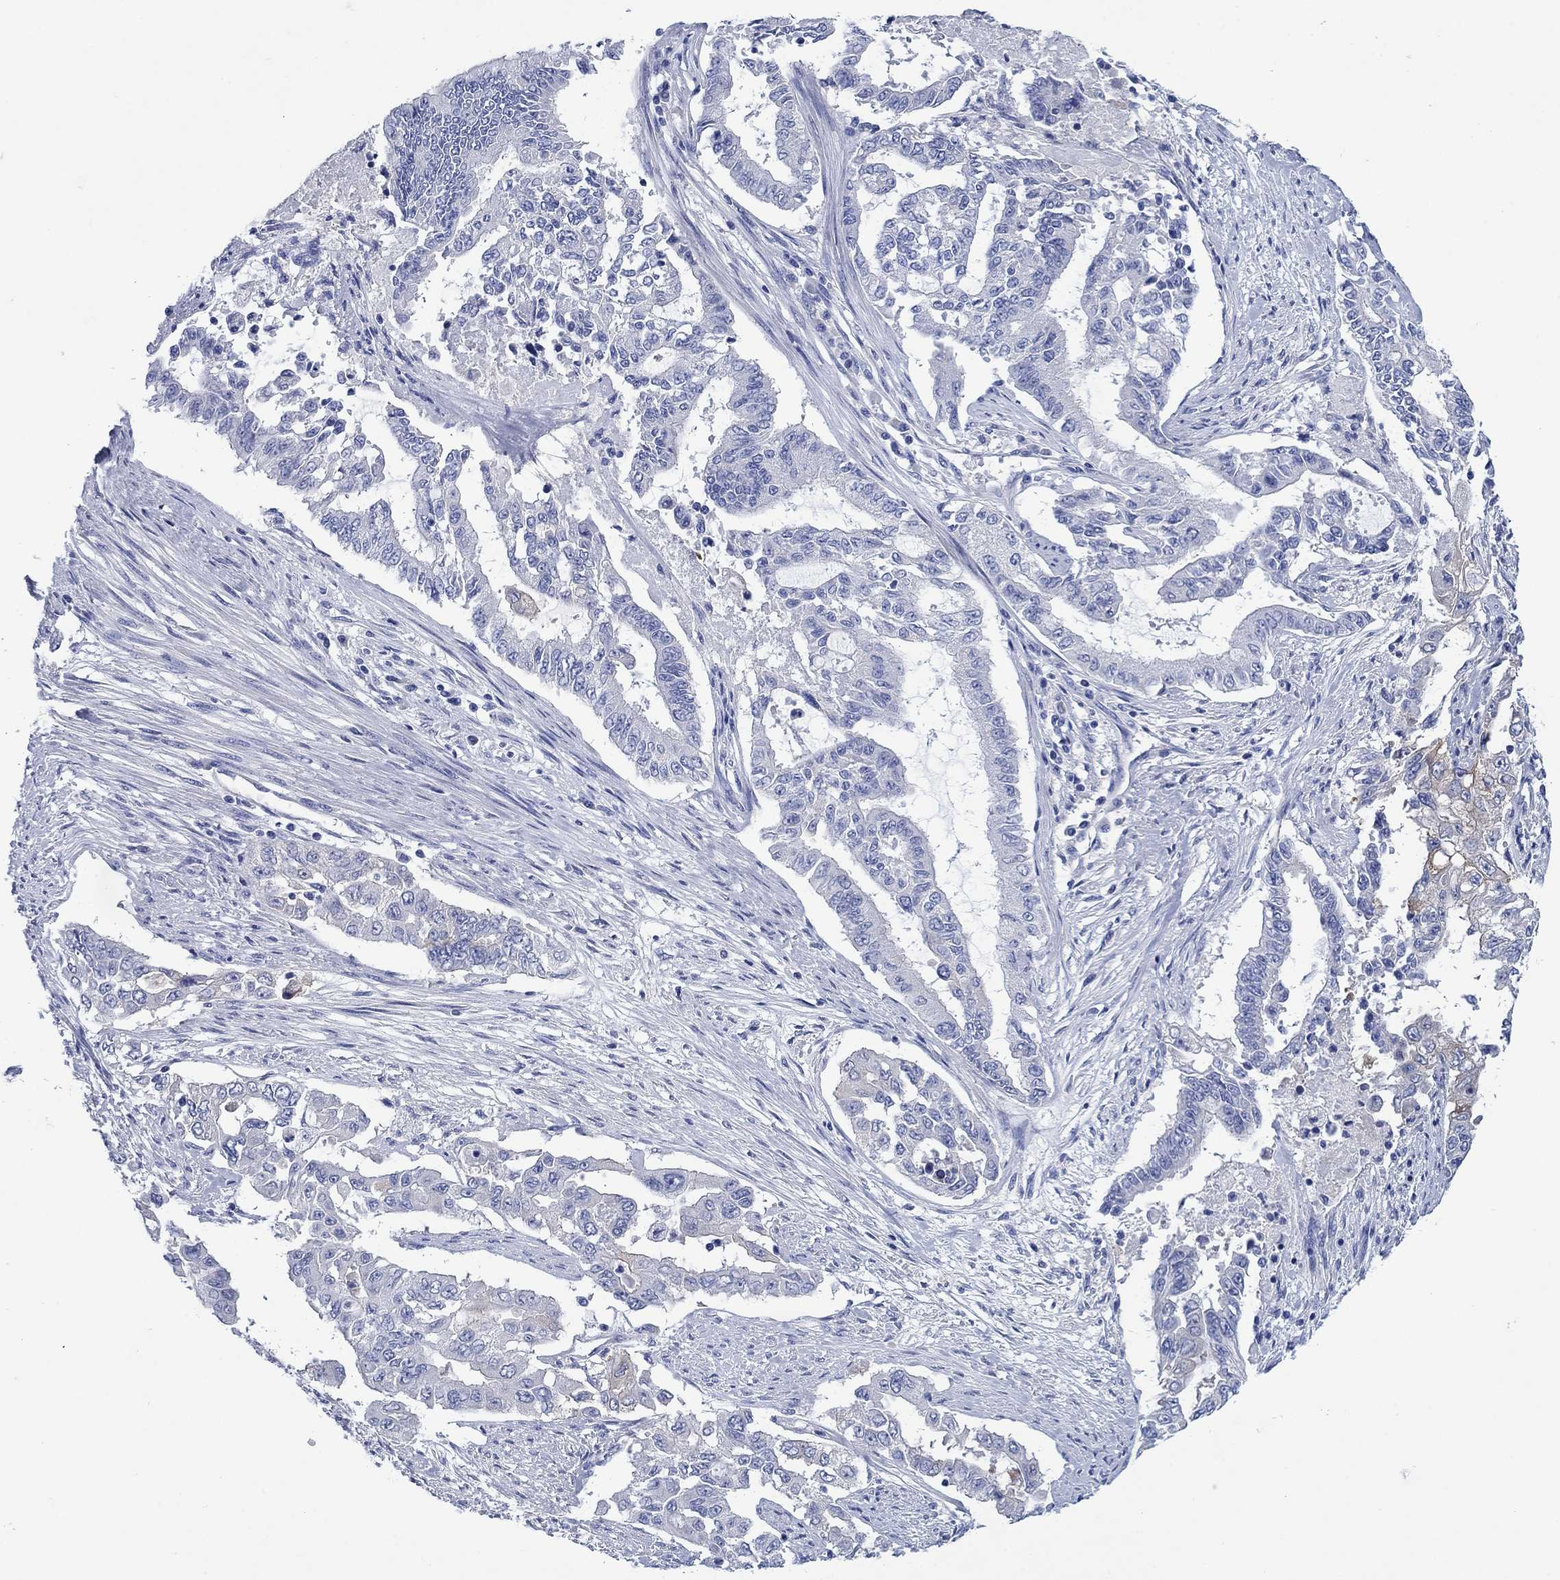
{"staining": {"intensity": "negative", "quantity": "none", "location": "none"}, "tissue": "endometrial cancer", "cell_type": "Tumor cells", "image_type": "cancer", "snomed": [{"axis": "morphology", "description": "Adenocarcinoma, NOS"}, {"axis": "topography", "description": "Uterus"}], "caption": "Tumor cells are negative for protein expression in human endometrial cancer.", "gene": "TRIM16", "patient": {"sex": "female", "age": 59}}